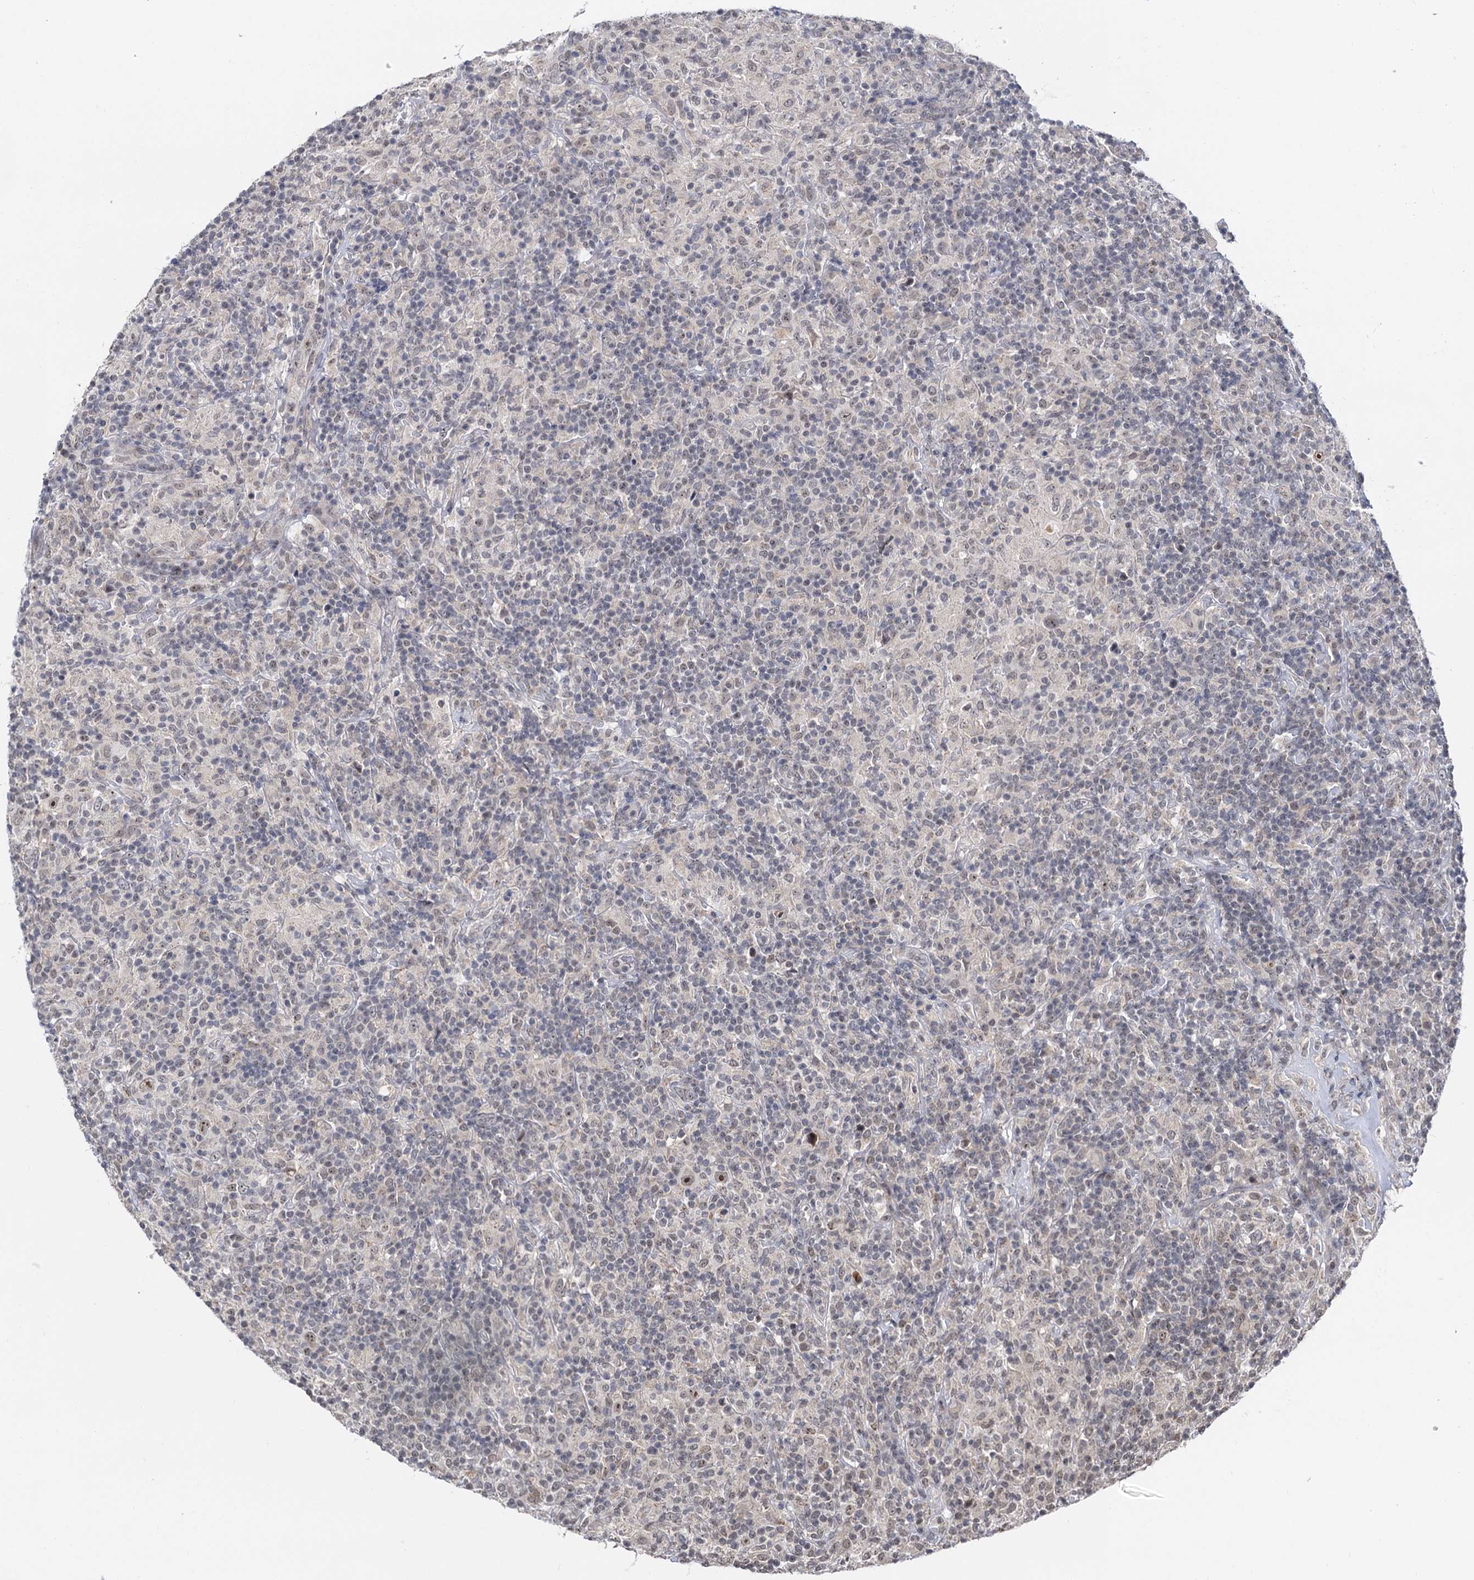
{"staining": {"intensity": "moderate", "quantity": ">75%", "location": "nuclear"}, "tissue": "lymphoma", "cell_type": "Tumor cells", "image_type": "cancer", "snomed": [{"axis": "morphology", "description": "Hodgkin's disease, NOS"}, {"axis": "topography", "description": "Lymph node"}], "caption": "A medium amount of moderate nuclear expression is identified in about >75% of tumor cells in lymphoma tissue.", "gene": "NAT10", "patient": {"sex": "male", "age": 70}}